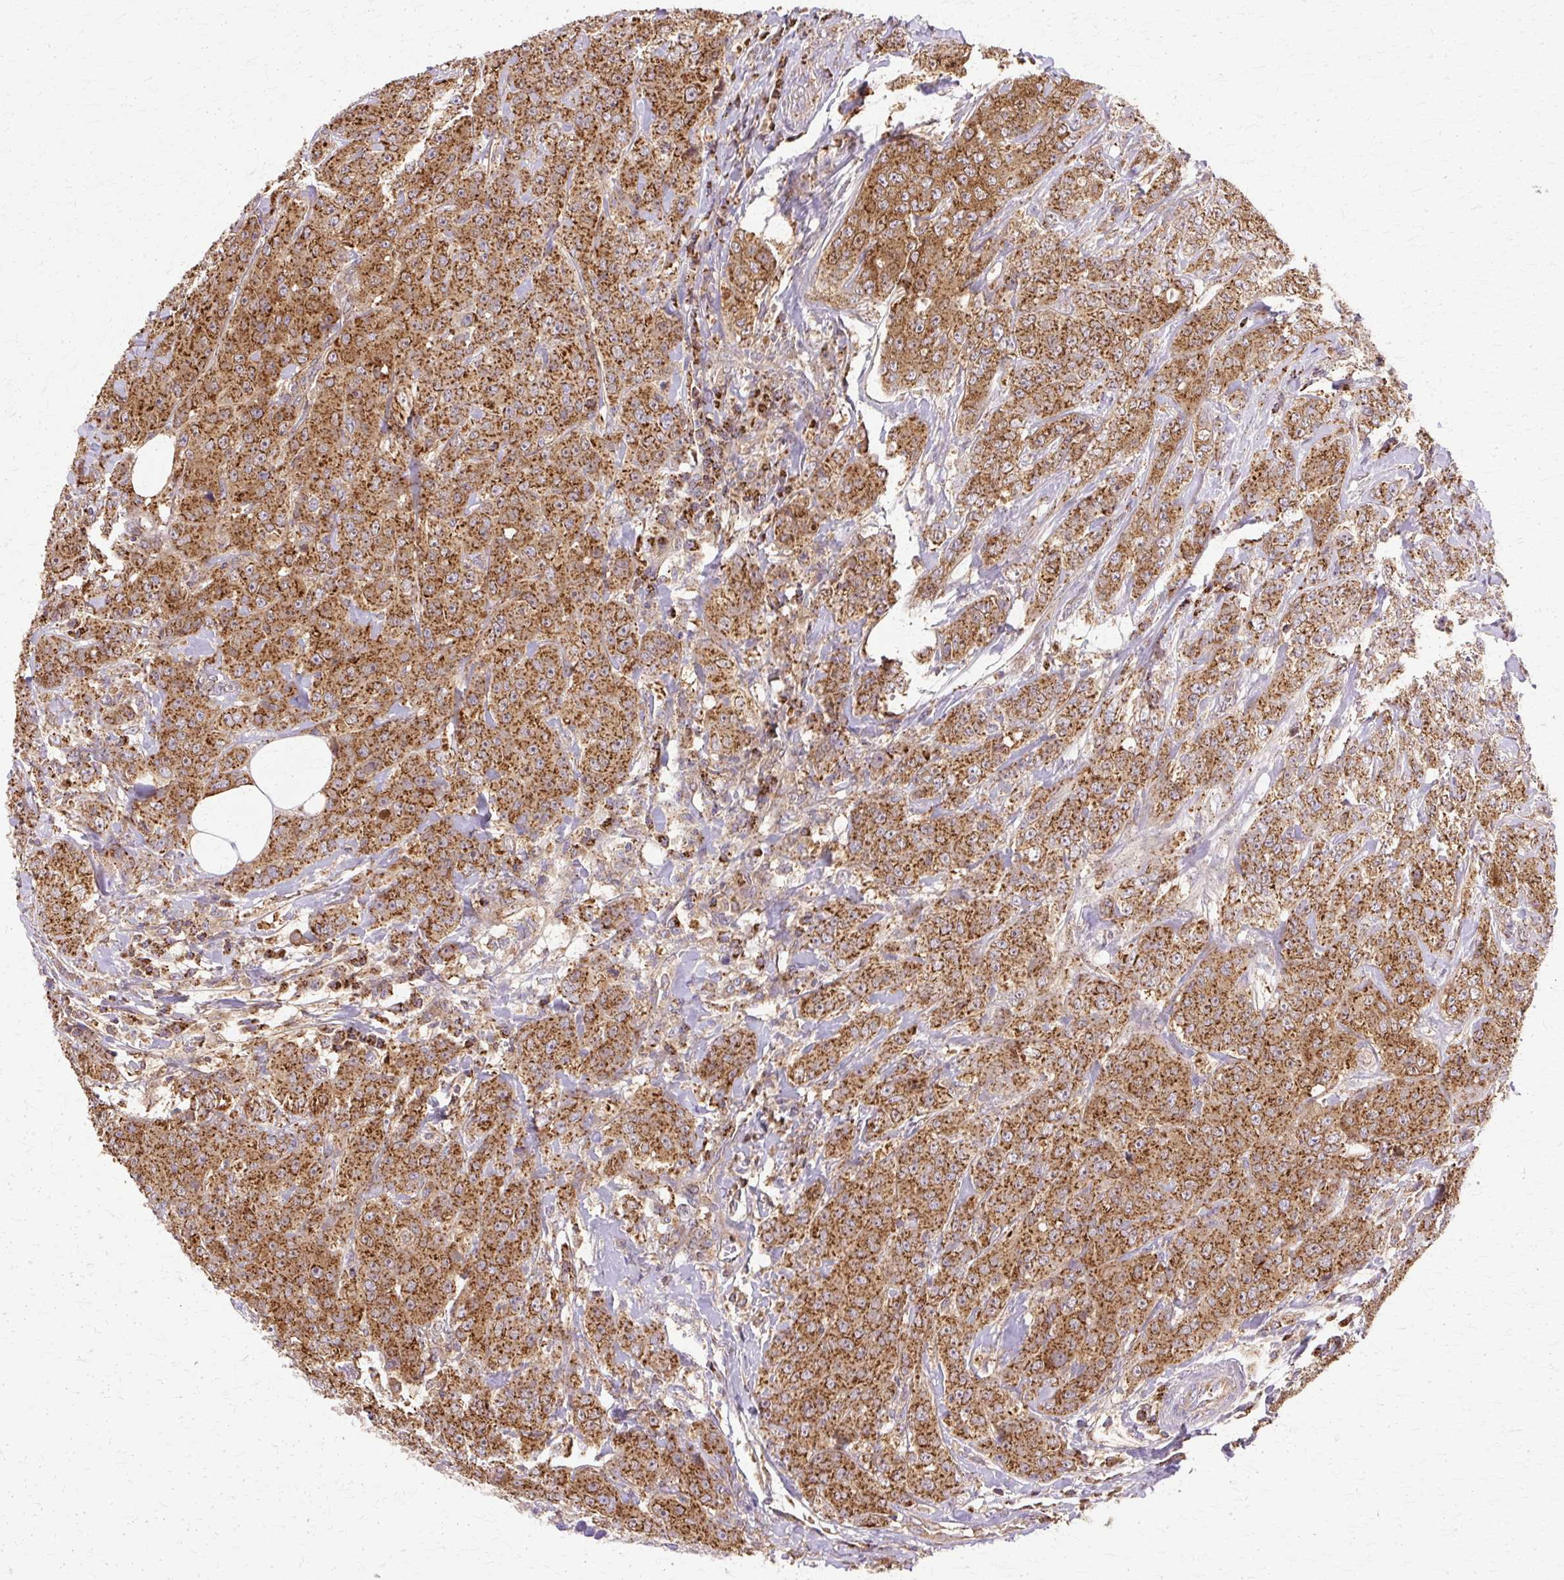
{"staining": {"intensity": "strong", "quantity": ">75%", "location": "cytoplasmic/membranous"}, "tissue": "breast cancer", "cell_type": "Tumor cells", "image_type": "cancer", "snomed": [{"axis": "morphology", "description": "Duct carcinoma"}, {"axis": "topography", "description": "Breast"}], "caption": "Strong cytoplasmic/membranous positivity is identified in approximately >75% of tumor cells in breast cancer.", "gene": "COPB1", "patient": {"sex": "female", "age": 43}}